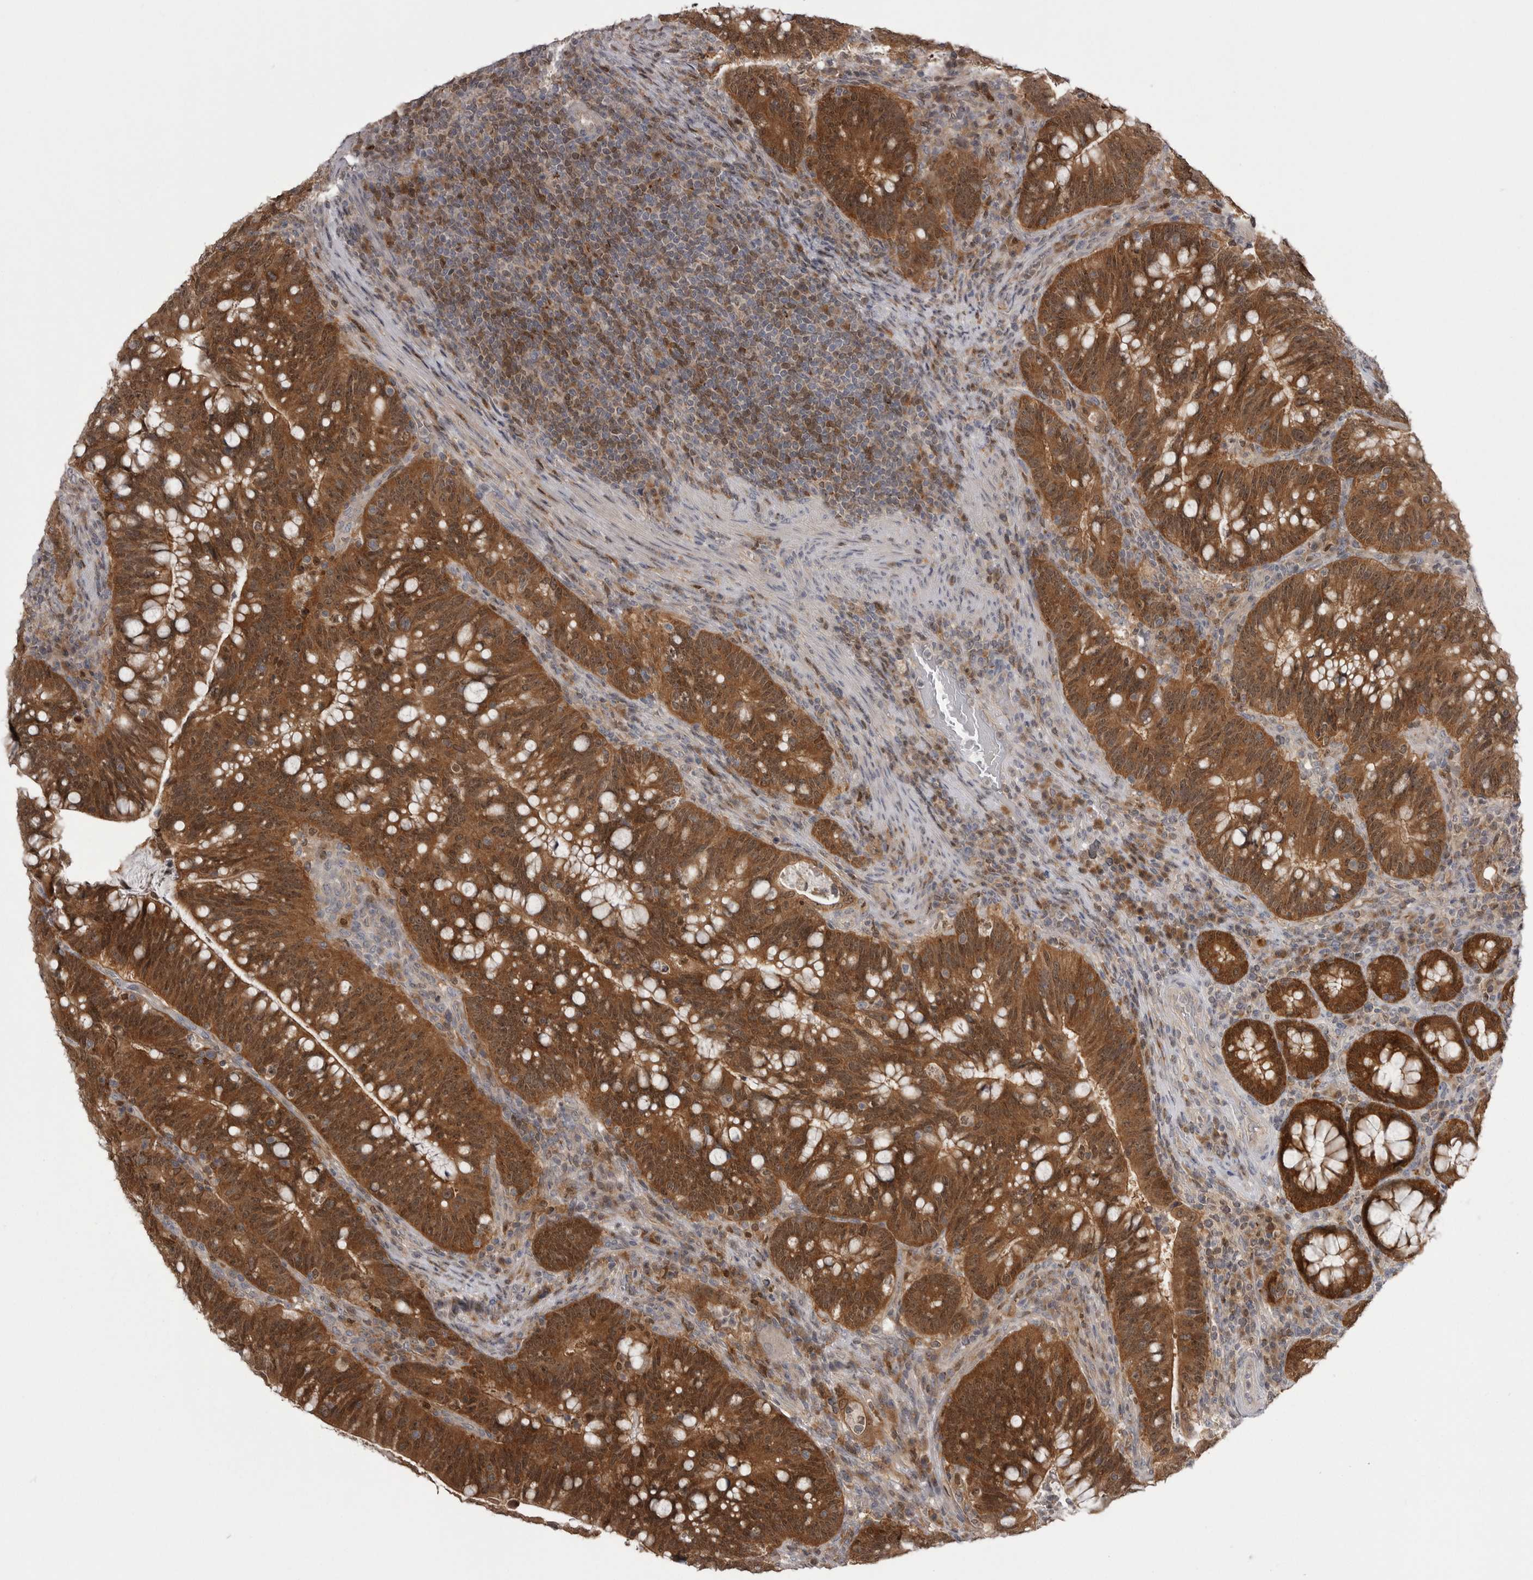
{"staining": {"intensity": "moderate", "quantity": ">75%", "location": "cytoplasmic/membranous,nuclear"}, "tissue": "colorectal cancer", "cell_type": "Tumor cells", "image_type": "cancer", "snomed": [{"axis": "morphology", "description": "Adenocarcinoma, NOS"}, {"axis": "topography", "description": "Colon"}], "caption": "There is medium levels of moderate cytoplasmic/membranous and nuclear expression in tumor cells of colorectal cancer, as demonstrated by immunohistochemical staining (brown color).", "gene": "MAPK13", "patient": {"sex": "female", "age": 66}}